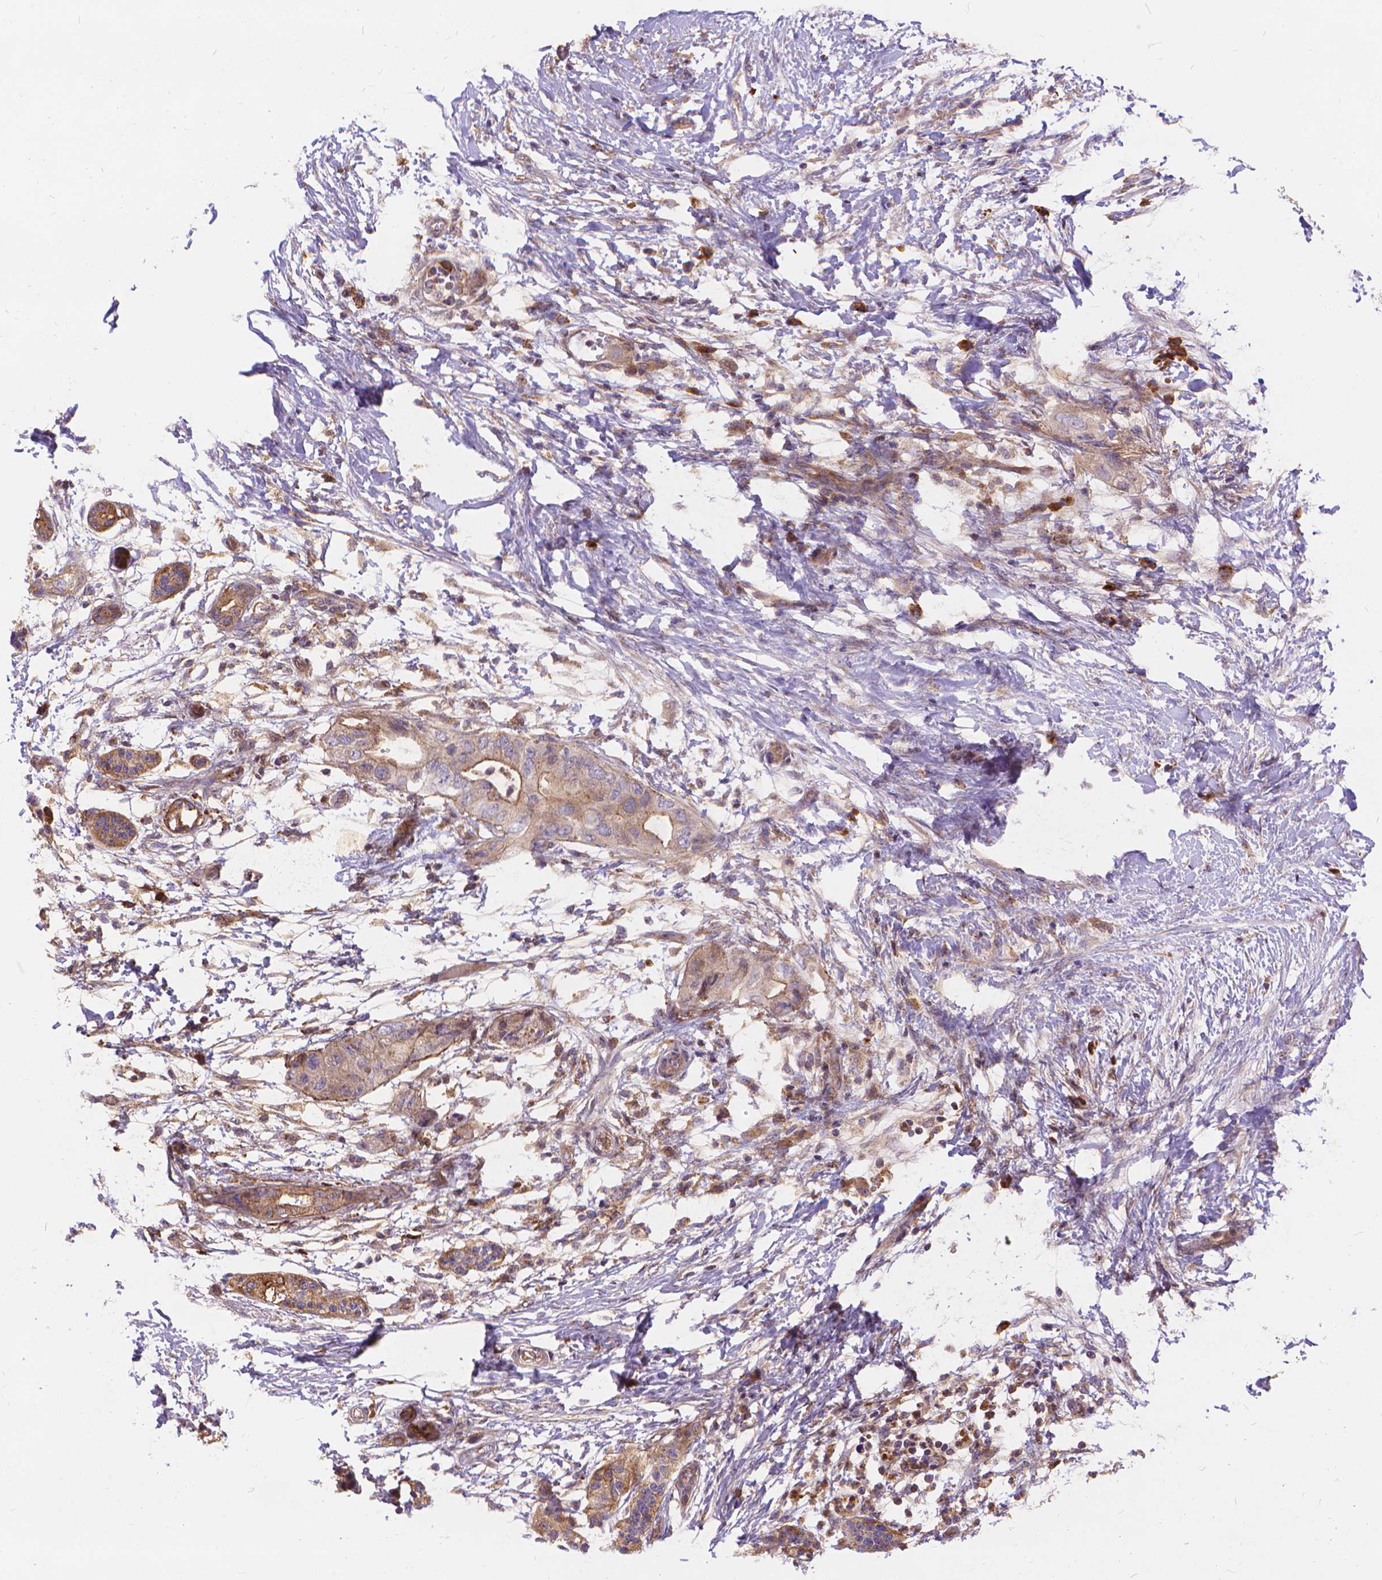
{"staining": {"intensity": "weak", "quantity": ">75%", "location": "cytoplasmic/membranous"}, "tissue": "pancreatic cancer", "cell_type": "Tumor cells", "image_type": "cancer", "snomed": [{"axis": "morphology", "description": "Adenocarcinoma, NOS"}, {"axis": "topography", "description": "Pancreas"}], "caption": "The histopathology image shows a brown stain indicating the presence of a protein in the cytoplasmic/membranous of tumor cells in adenocarcinoma (pancreatic).", "gene": "ARAP1", "patient": {"sex": "female", "age": 72}}